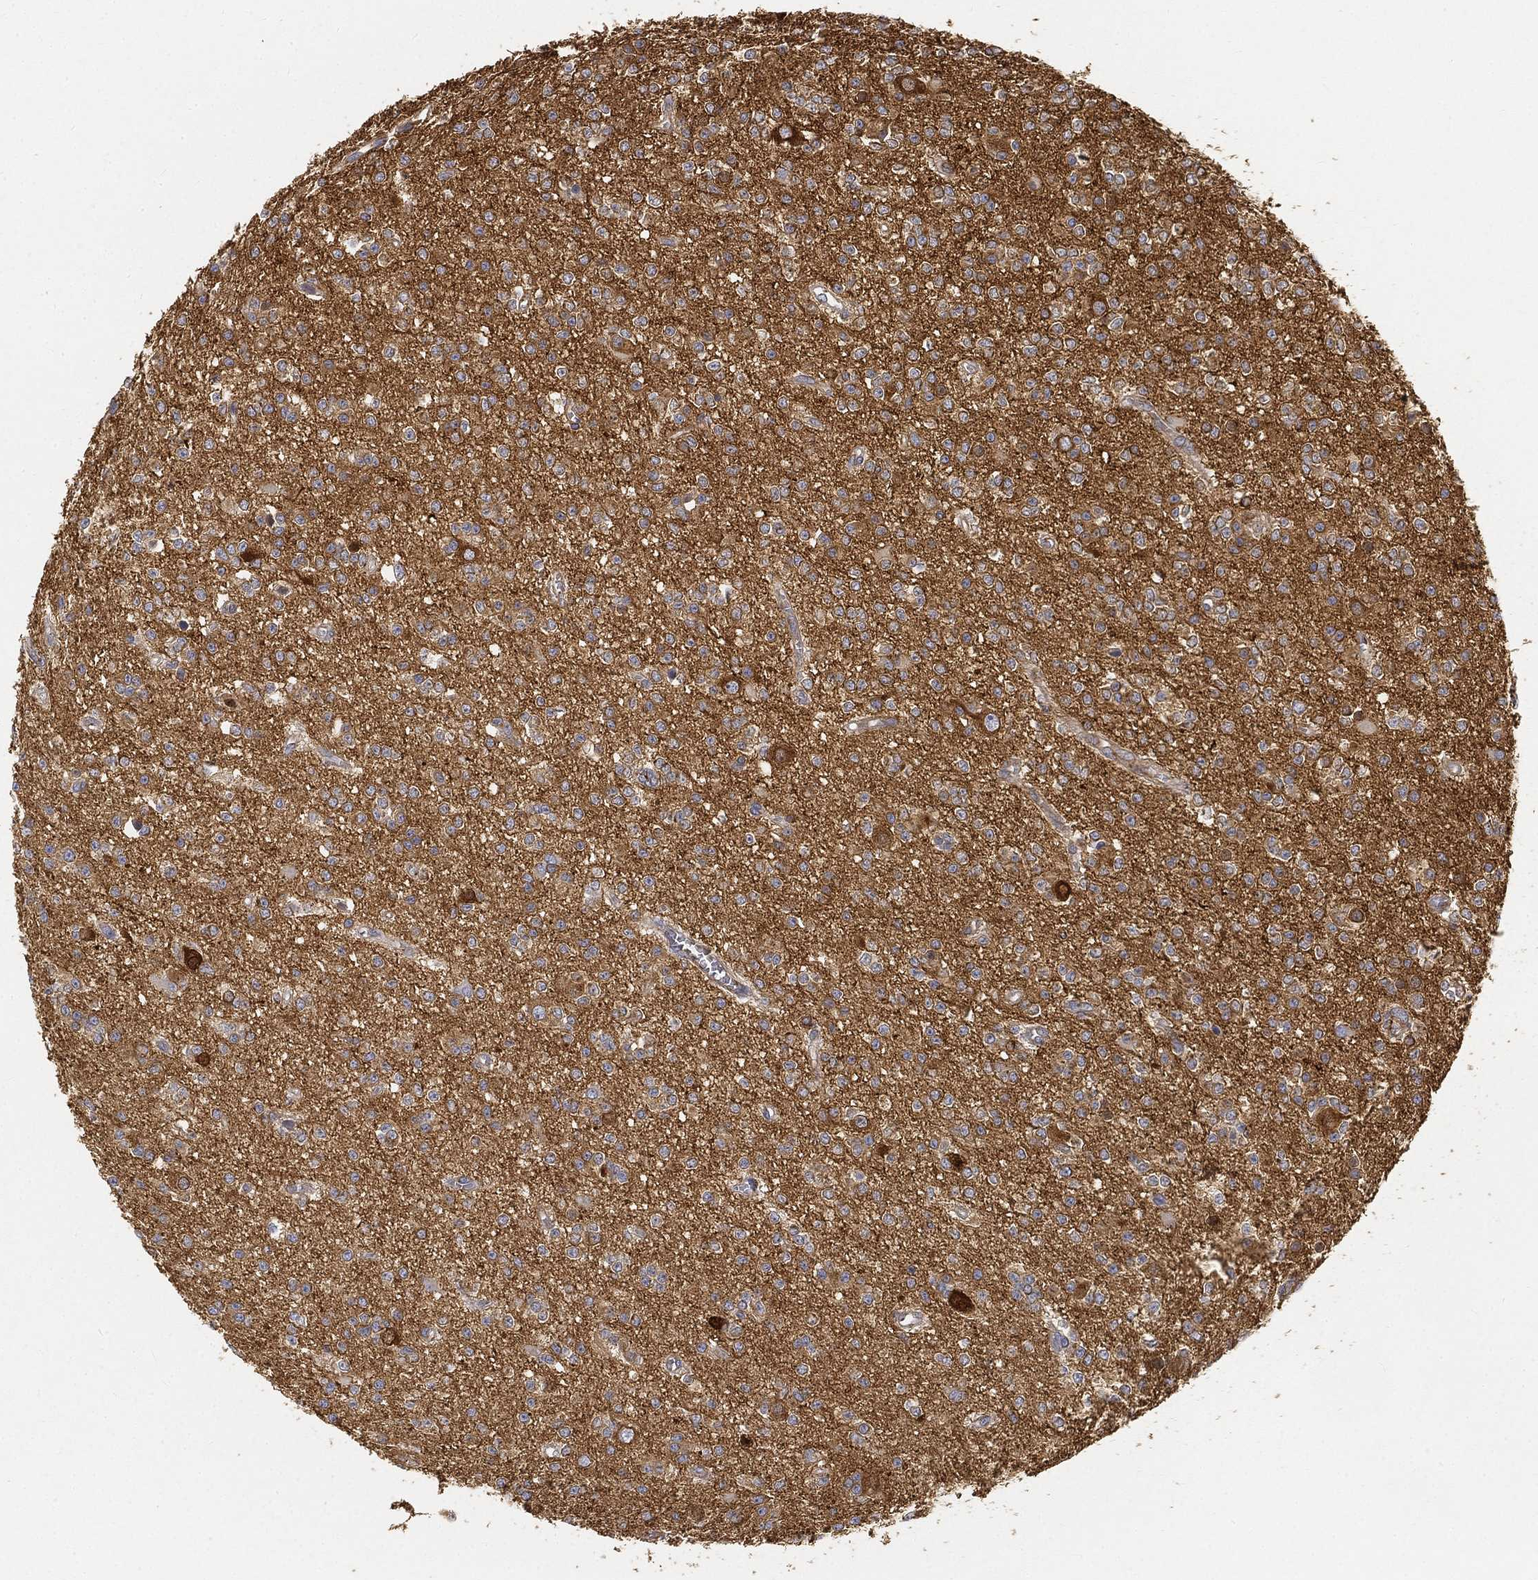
{"staining": {"intensity": "negative", "quantity": "none", "location": "none"}, "tissue": "glioma", "cell_type": "Tumor cells", "image_type": "cancer", "snomed": [{"axis": "morphology", "description": "Glioma, malignant, Low grade"}, {"axis": "topography", "description": "Brain"}], "caption": "Tumor cells show no significant staining in malignant low-grade glioma. (DAB immunohistochemistry, high magnification).", "gene": "TMEM25", "patient": {"sex": "female", "age": 45}}